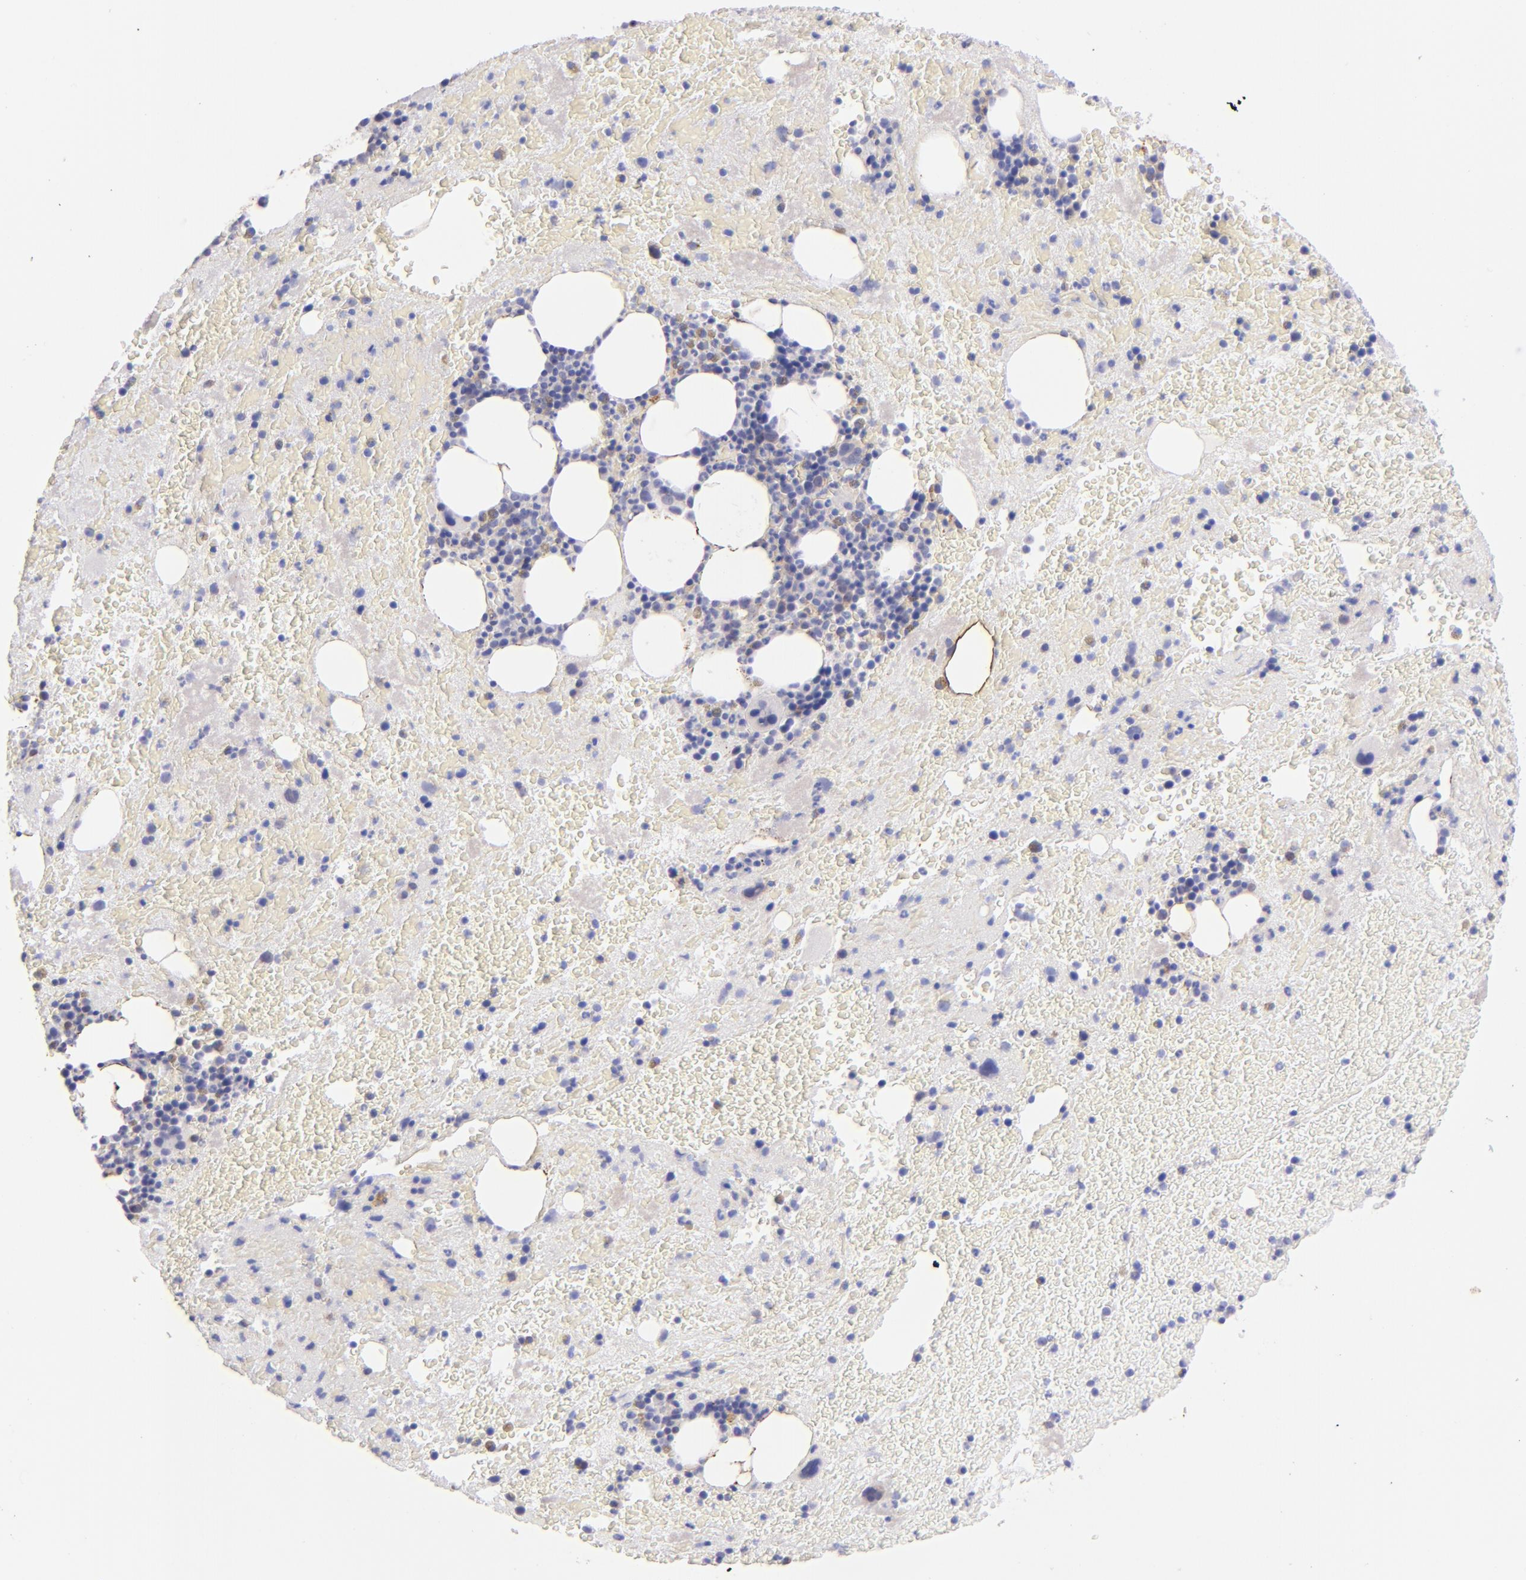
{"staining": {"intensity": "weak", "quantity": "<25%", "location": "cytoplasmic/membranous"}, "tissue": "bone marrow", "cell_type": "Hematopoietic cells", "image_type": "normal", "snomed": [{"axis": "morphology", "description": "Normal tissue, NOS"}, {"axis": "topography", "description": "Bone marrow"}], "caption": "Immunohistochemical staining of normal bone marrow exhibits no significant expression in hematopoietic cells.", "gene": "SH2D4A", "patient": {"sex": "male", "age": 76}}